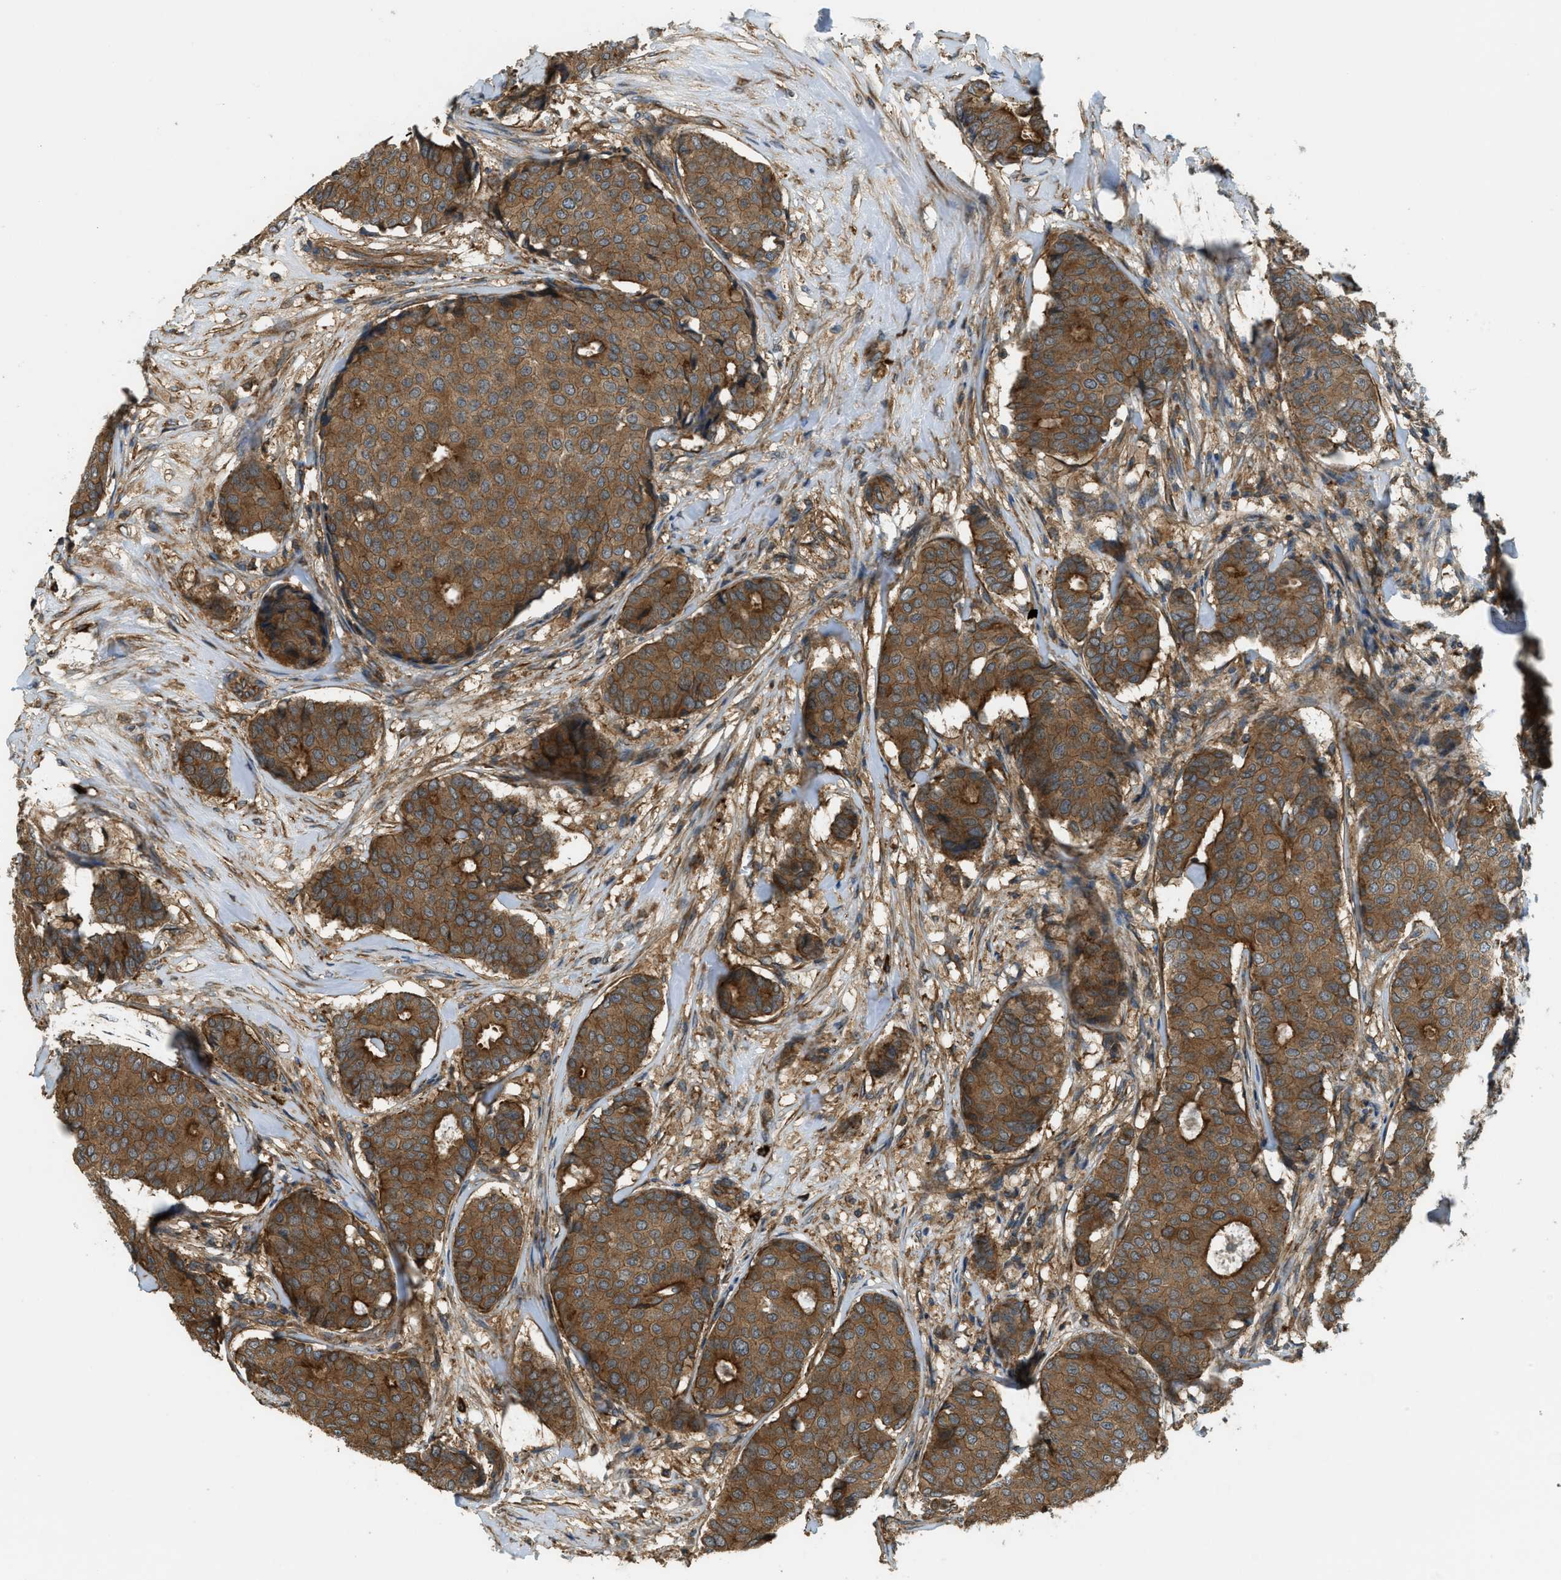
{"staining": {"intensity": "moderate", "quantity": ">75%", "location": "cytoplasmic/membranous"}, "tissue": "breast cancer", "cell_type": "Tumor cells", "image_type": "cancer", "snomed": [{"axis": "morphology", "description": "Duct carcinoma"}, {"axis": "topography", "description": "Breast"}], "caption": "Breast cancer (infiltrating ductal carcinoma) tissue displays moderate cytoplasmic/membranous expression in approximately >75% of tumor cells (IHC, brightfield microscopy, high magnification).", "gene": "BAG4", "patient": {"sex": "female", "age": 75}}